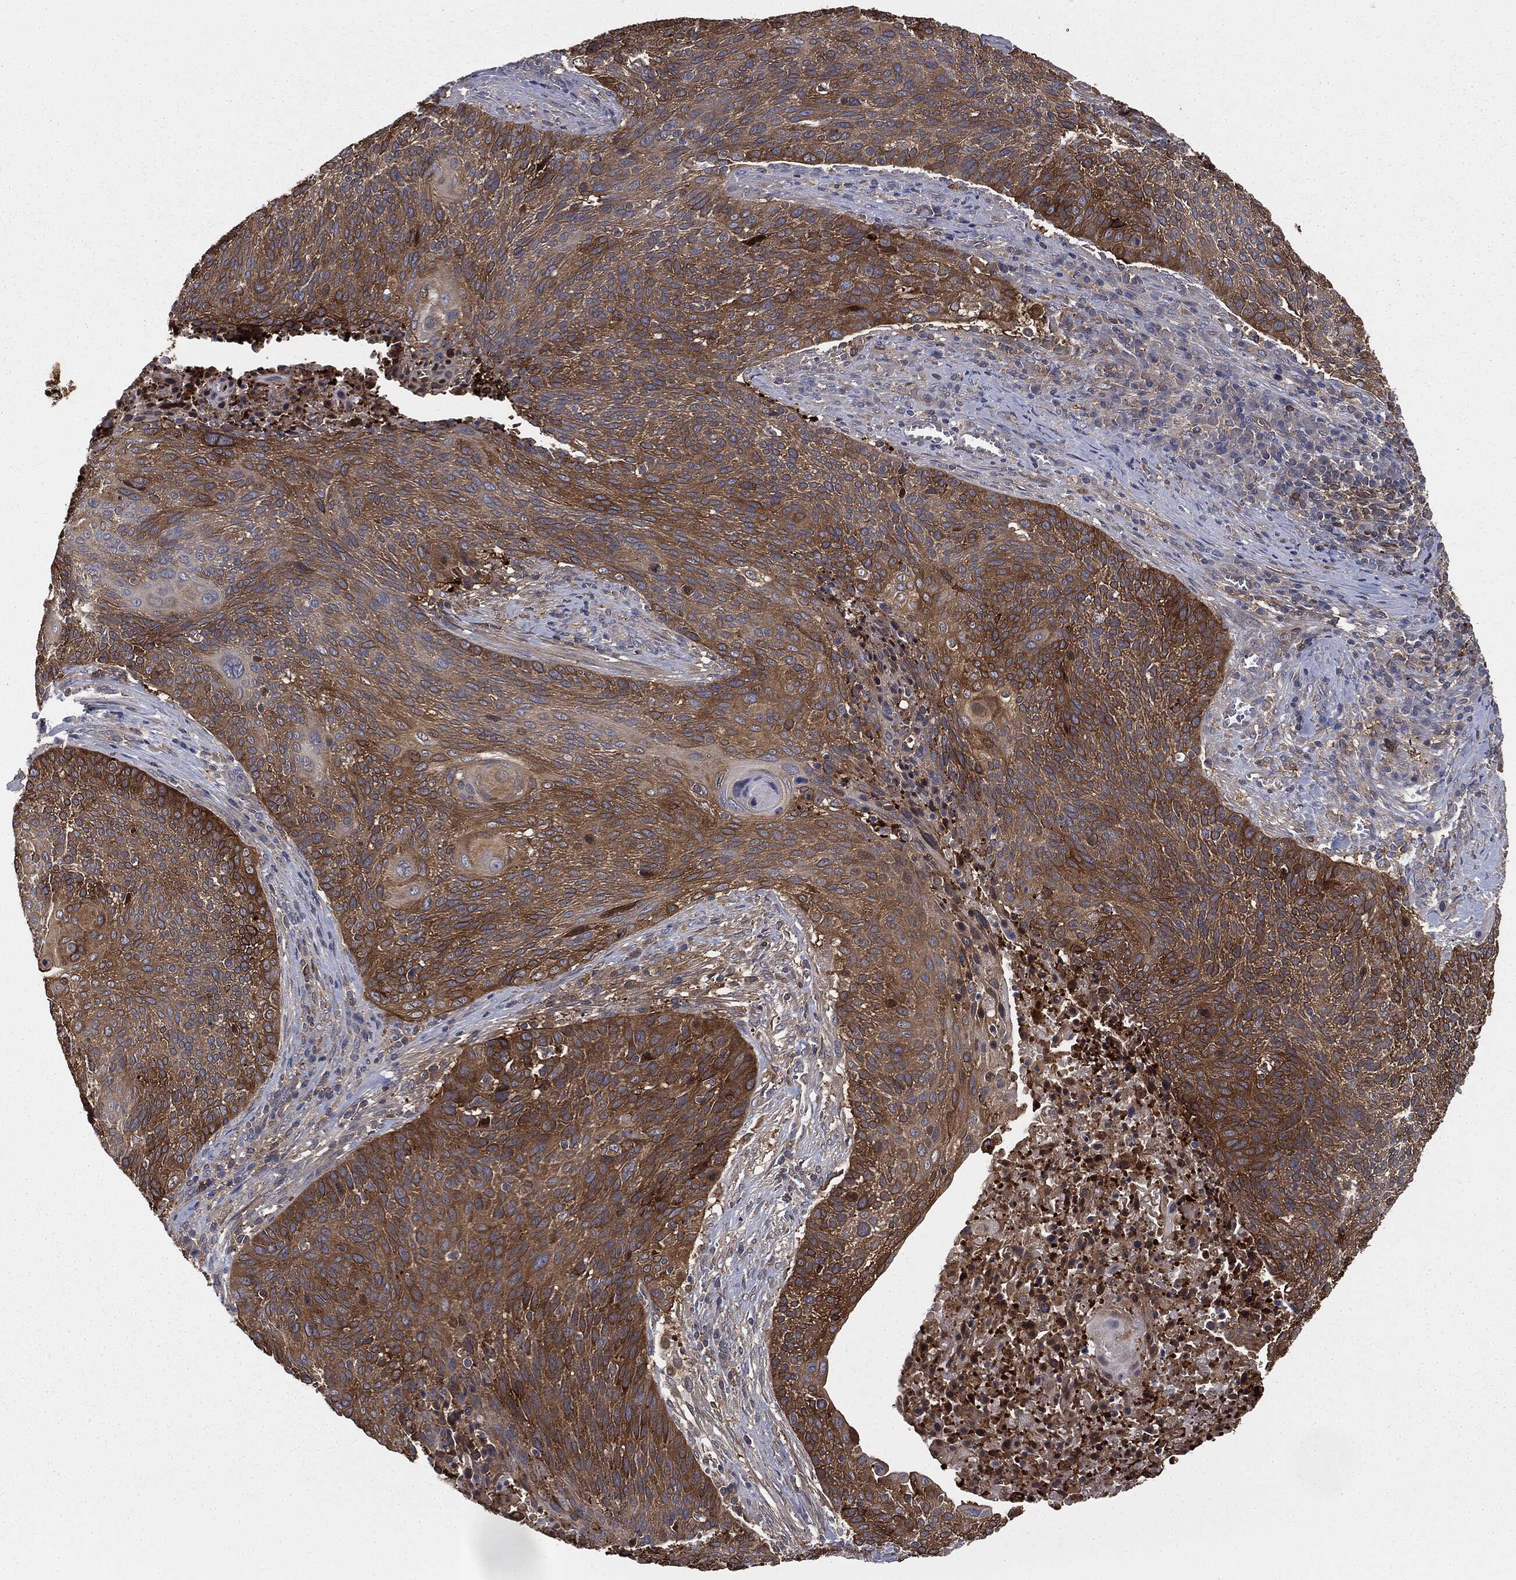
{"staining": {"intensity": "strong", "quantity": "25%-75%", "location": "cytoplasmic/membranous"}, "tissue": "cervical cancer", "cell_type": "Tumor cells", "image_type": "cancer", "snomed": [{"axis": "morphology", "description": "Squamous cell carcinoma, NOS"}, {"axis": "topography", "description": "Cervix"}], "caption": "Squamous cell carcinoma (cervical) tissue shows strong cytoplasmic/membranous expression in about 25%-75% of tumor cells, visualized by immunohistochemistry.", "gene": "GNB5", "patient": {"sex": "female", "age": 31}}